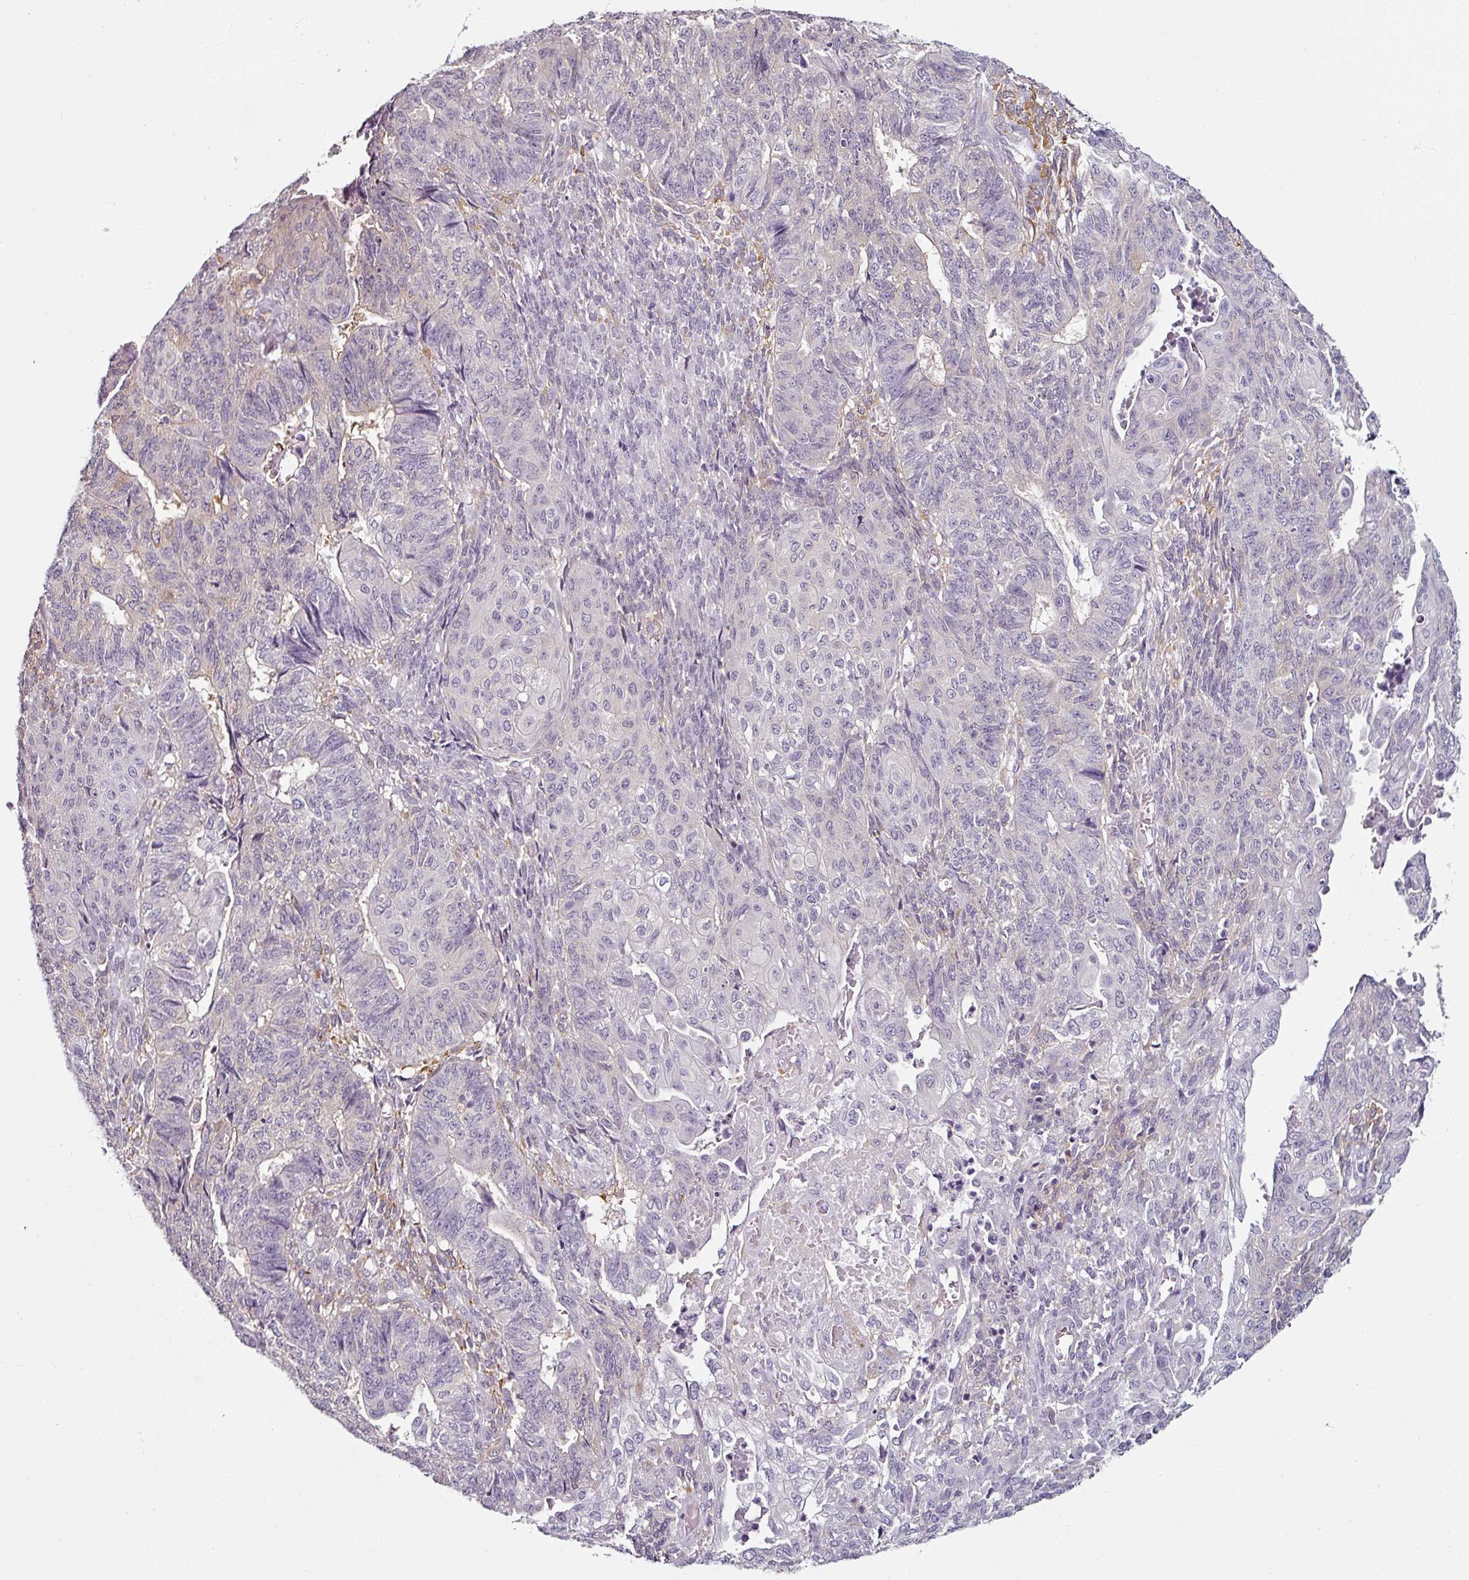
{"staining": {"intensity": "negative", "quantity": "none", "location": "none"}, "tissue": "endometrial cancer", "cell_type": "Tumor cells", "image_type": "cancer", "snomed": [{"axis": "morphology", "description": "Adenocarcinoma, NOS"}, {"axis": "topography", "description": "Endometrium"}], "caption": "Immunohistochemical staining of endometrial adenocarcinoma shows no significant positivity in tumor cells.", "gene": "CAP2", "patient": {"sex": "female", "age": 32}}